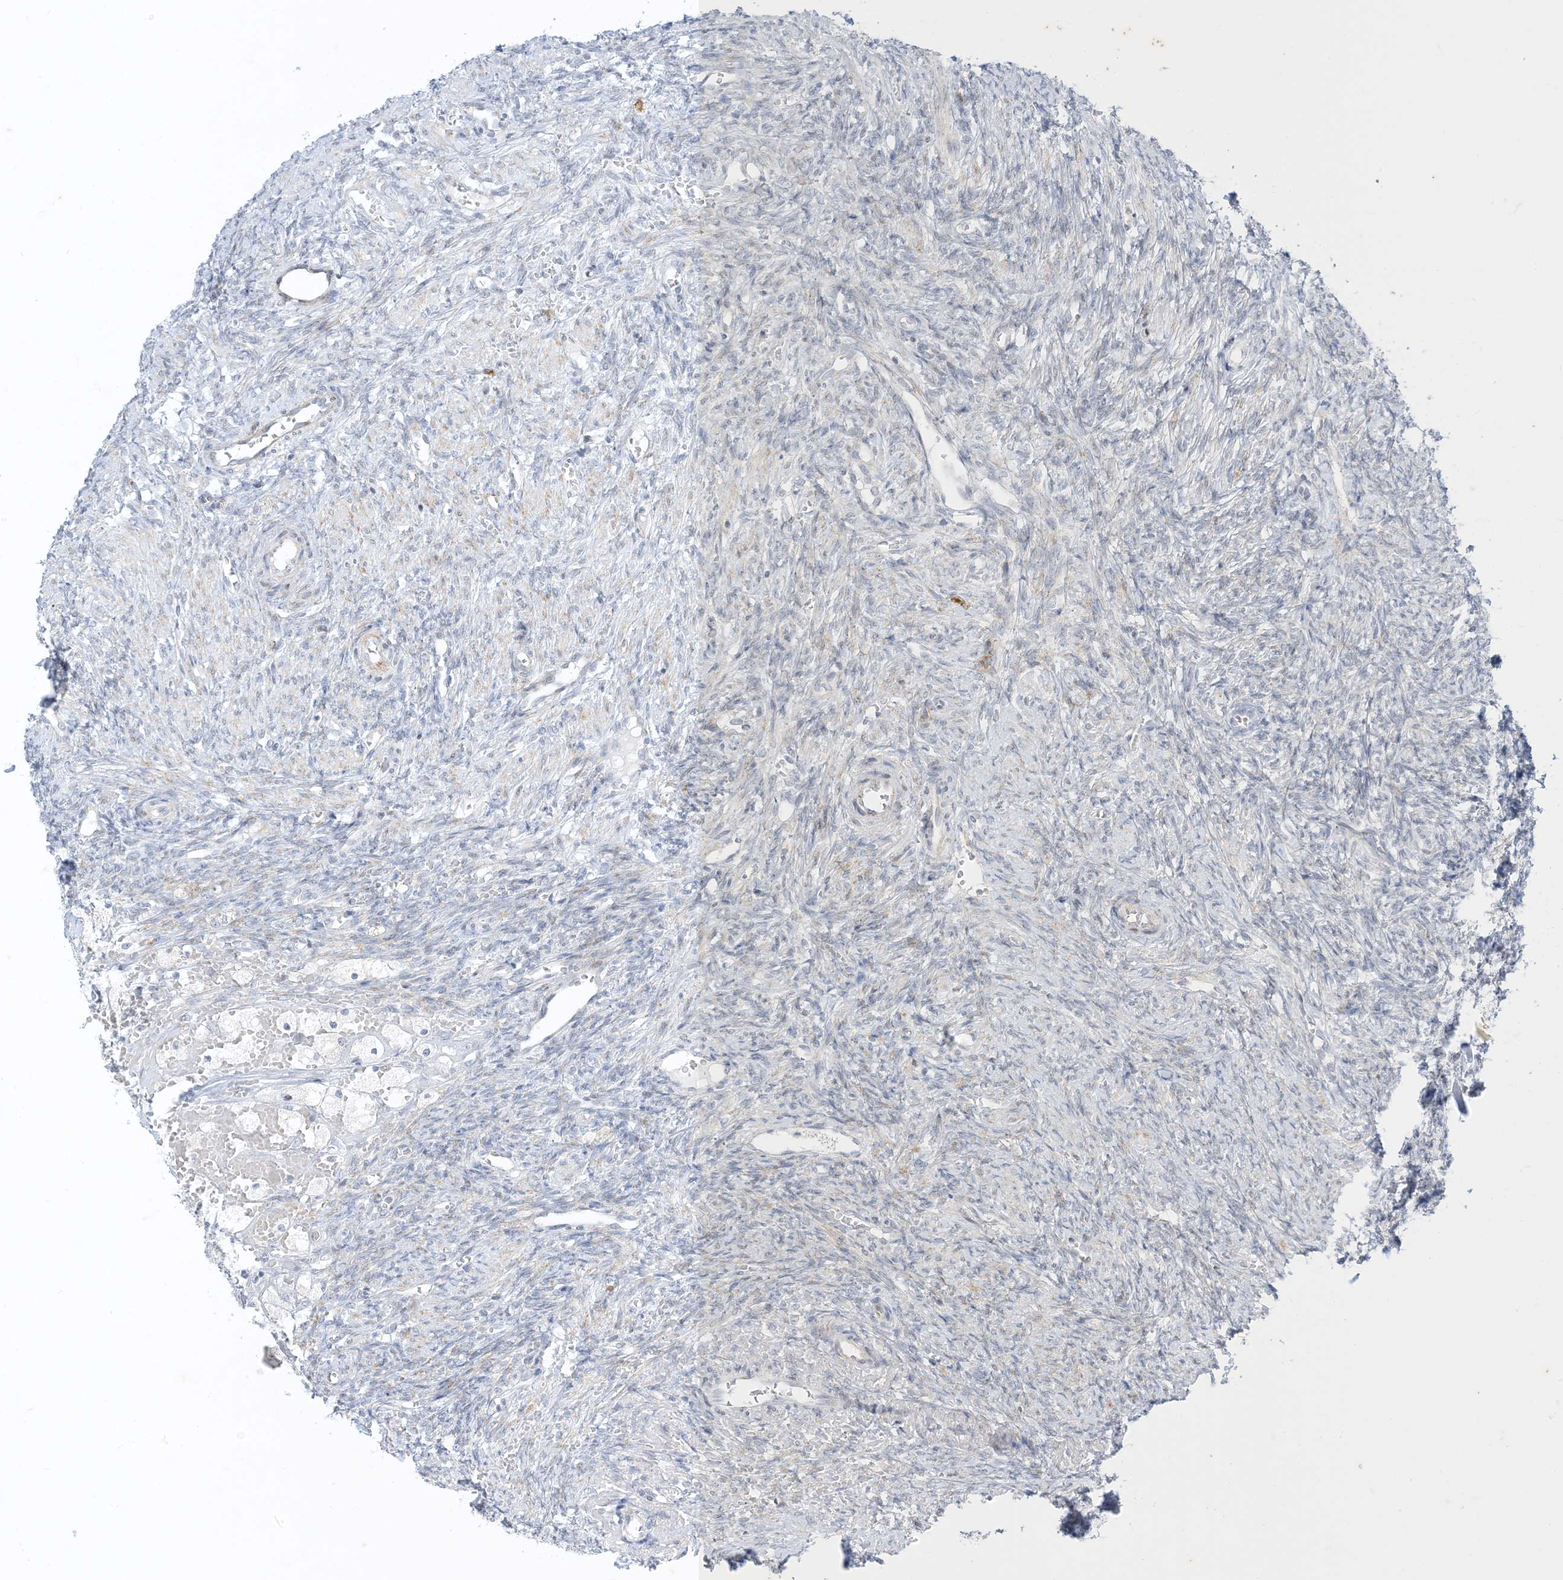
{"staining": {"intensity": "negative", "quantity": "none", "location": "none"}, "tissue": "ovary", "cell_type": "Ovarian stroma cells", "image_type": "normal", "snomed": [{"axis": "morphology", "description": "Normal tissue, NOS"}, {"axis": "topography", "description": "Ovary"}], "caption": "This is an immunohistochemistry histopathology image of unremarkable human ovary. There is no positivity in ovarian stroma cells.", "gene": "RAC1", "patient": {"sex": "female", "age": 41}}